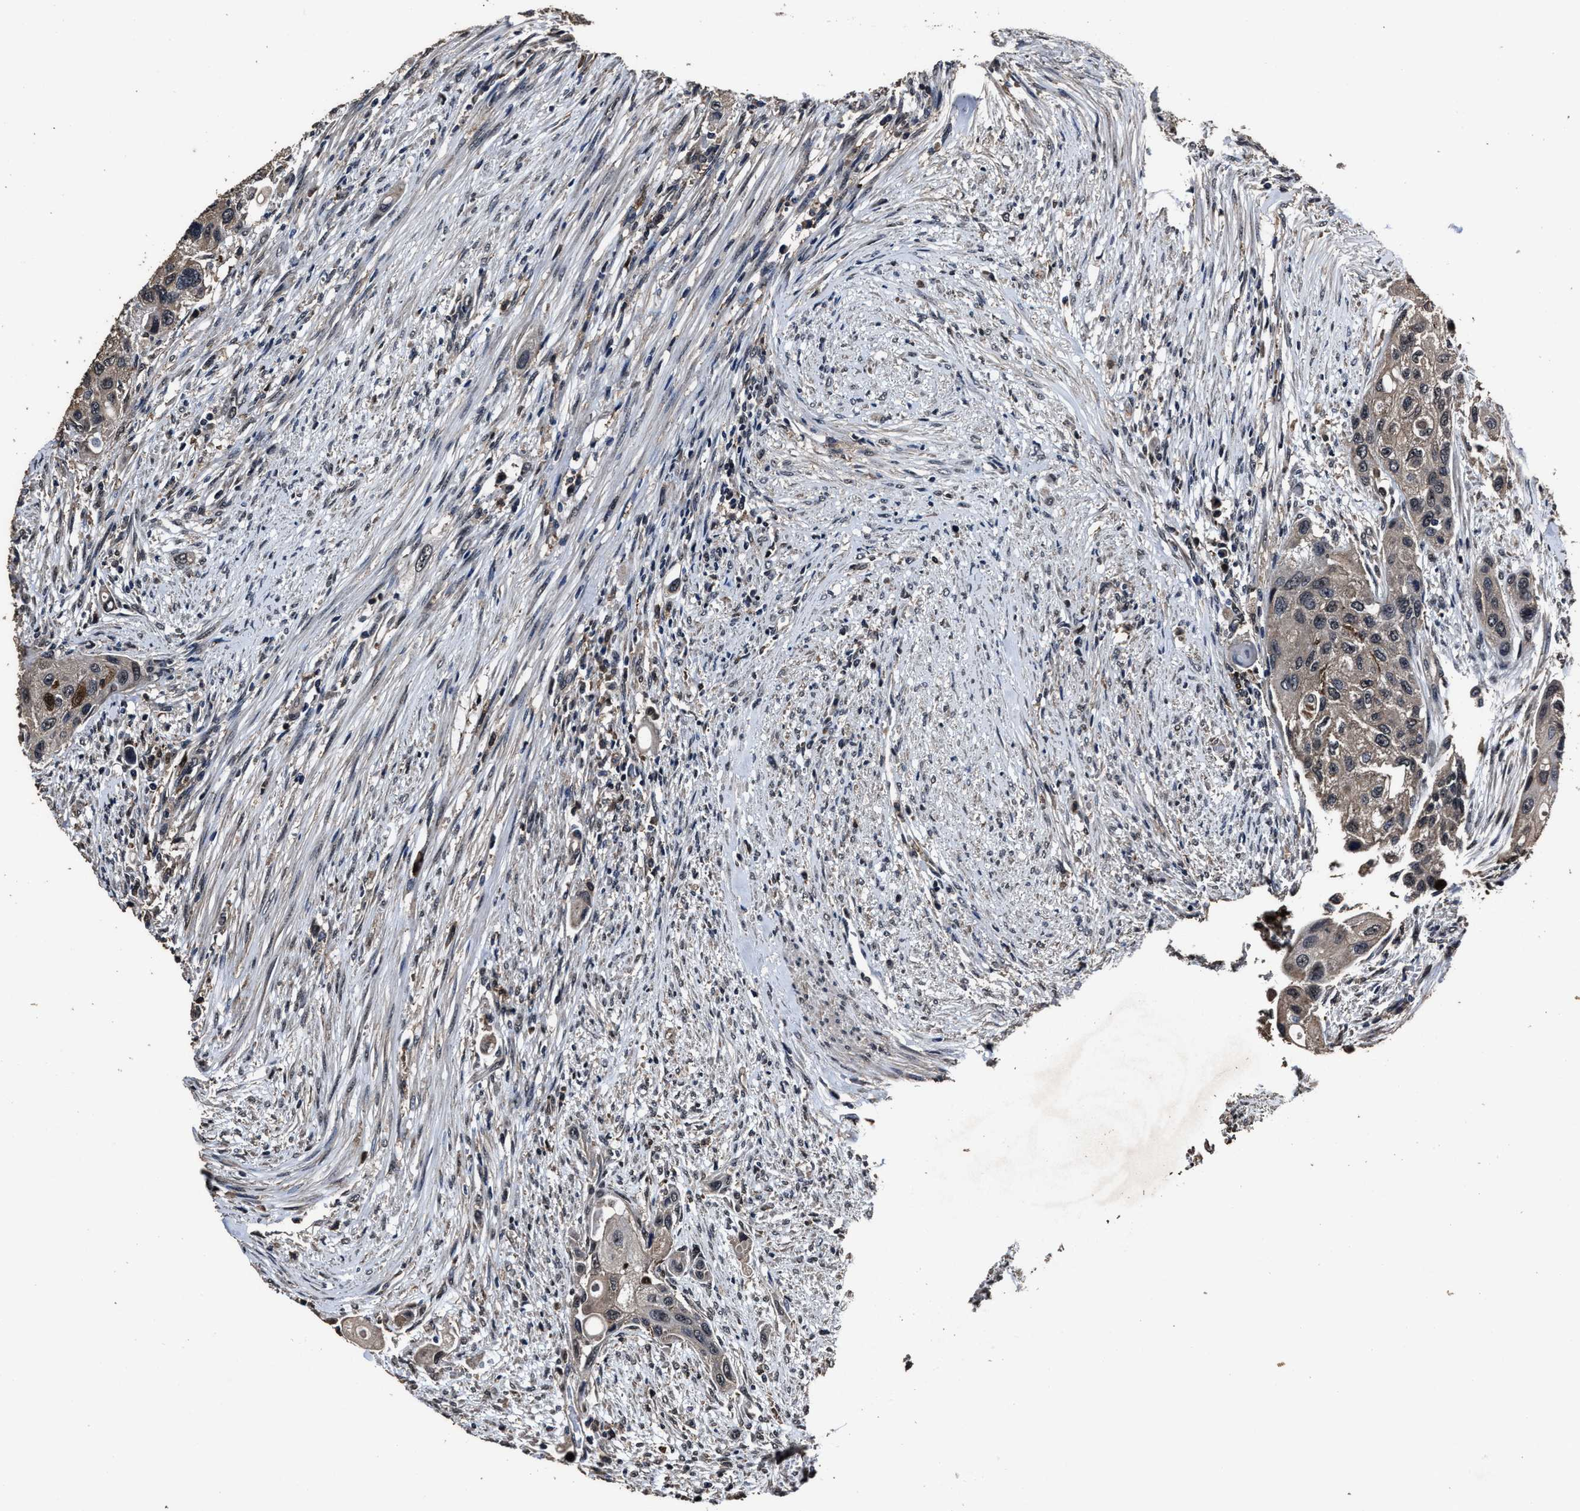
{"staining": {"intensity": "weak", "quantity": ">75%", "location": "cytoplasmic/membranous"}, "tissue": "urothelial cancer", "cell_type": "Tumor cells", "image_type": "cancer", "snomed": [{"axis": "morphology", "description": "Urothelial carcinoma, High grade"}, {"axis": "topography", "description": "Urinary bladder"}], "caption": "DAB immunohistochemical staining of high-grade urothelial carcinoma demonstrates weak cytoplasmic/membranous protein staining in about >75% of tumor cells. (IHC, brightfield microscopy, high magnification).", "gene": "RSBN1L", "patient": {"sex": "female", "age": 56}}